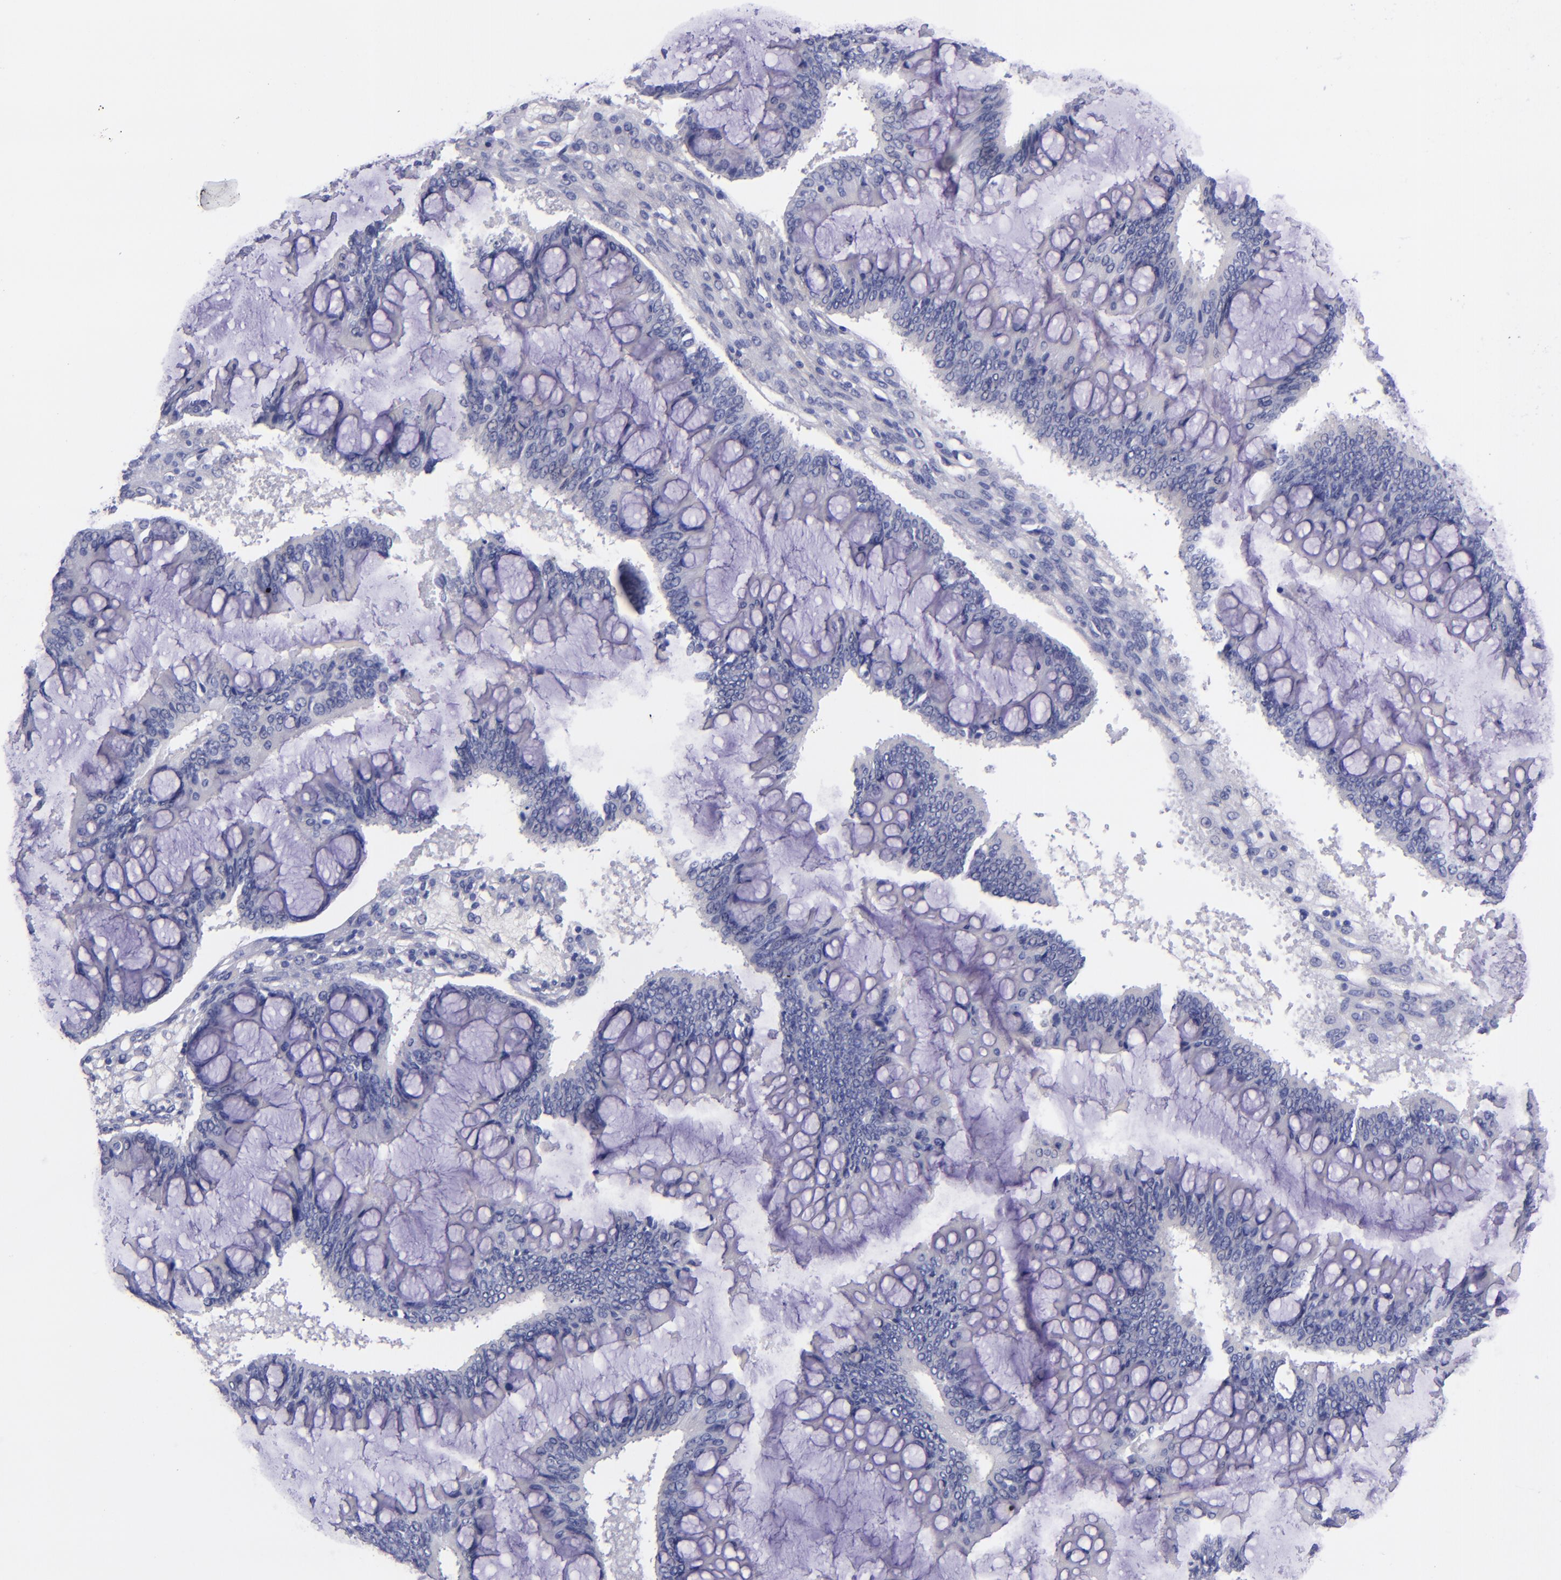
{"staining": {"intensity": "negative", "quantity": "none", "location": "none"}, "tissue": "ovarian cancer", "cell_type": "Tumor cells", "image_type": "cancer", "snomed": [{"axis": "morphology", "description": "Cystadenocarcinoma, mucinous, NOS"}, {"axis": "topography", "description": "Ovary"}], "caption": "This histopathology image is of mucinous cystadenocarcinoma (ovarian) stained with IHC to label a protein in brown with the nuclei are counter-stained blue. There is no staining in tumor cells.", "gene": "LAG3", "patient": {"sex": "female", "age": 73}}